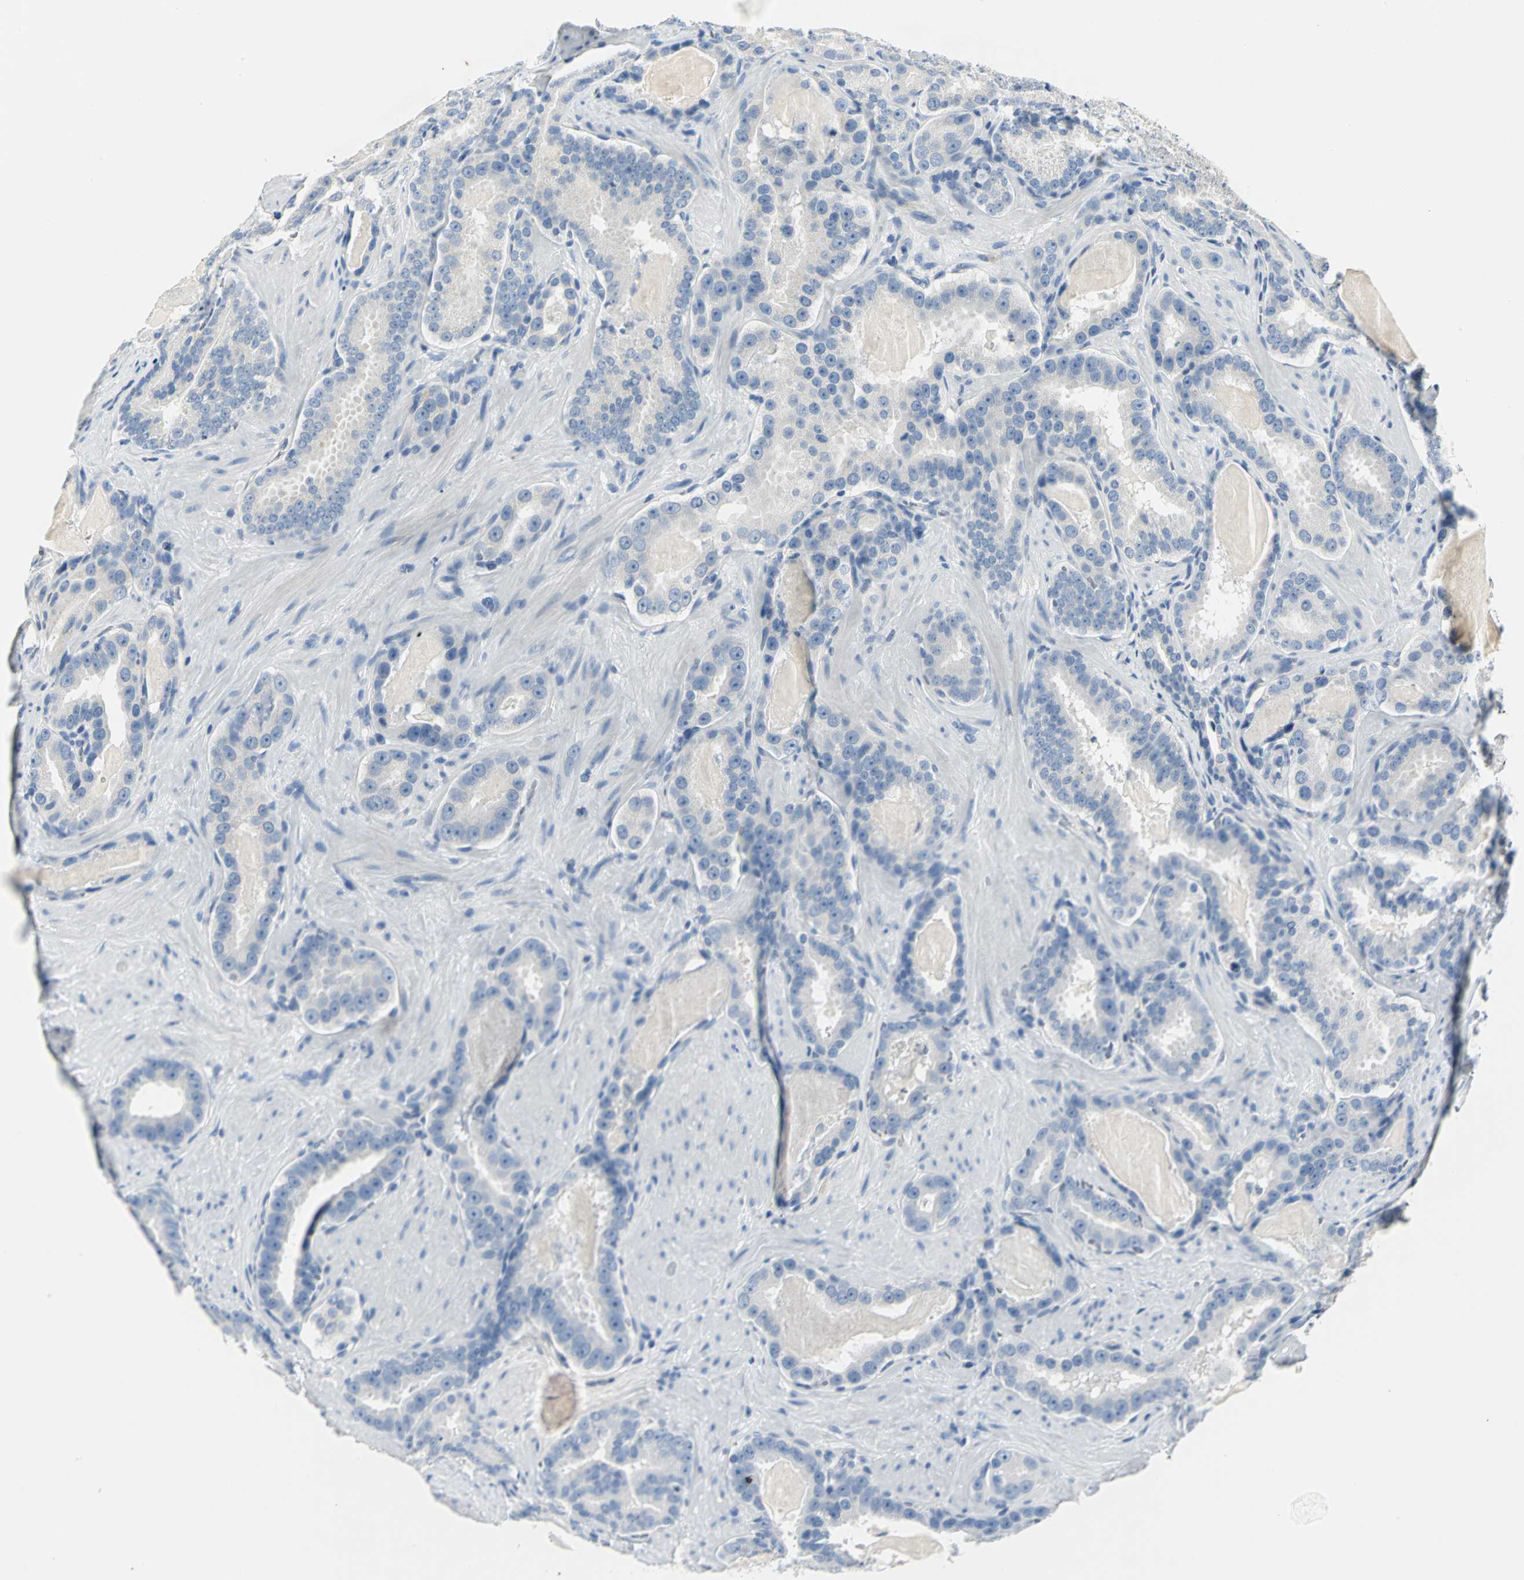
{"staining": {"intensity": "negative", "quantity": "none", "location": "none"}, "tissue": "prostate cancer", "cell_type": "Tumor cells", "image_type": "cancer", "snomed": [{"axis": "morphology", "description": "Adenocarcinoma, Low grade"}, {"axis": "topography", "description": "Prostate"}], "caption": "Tumor cells are negative for brown protein staining in adenocarcinoma (low-grade) (prostate).", "gene": "RIPOR1", "patient": {"sex": "male", "age": 59}}